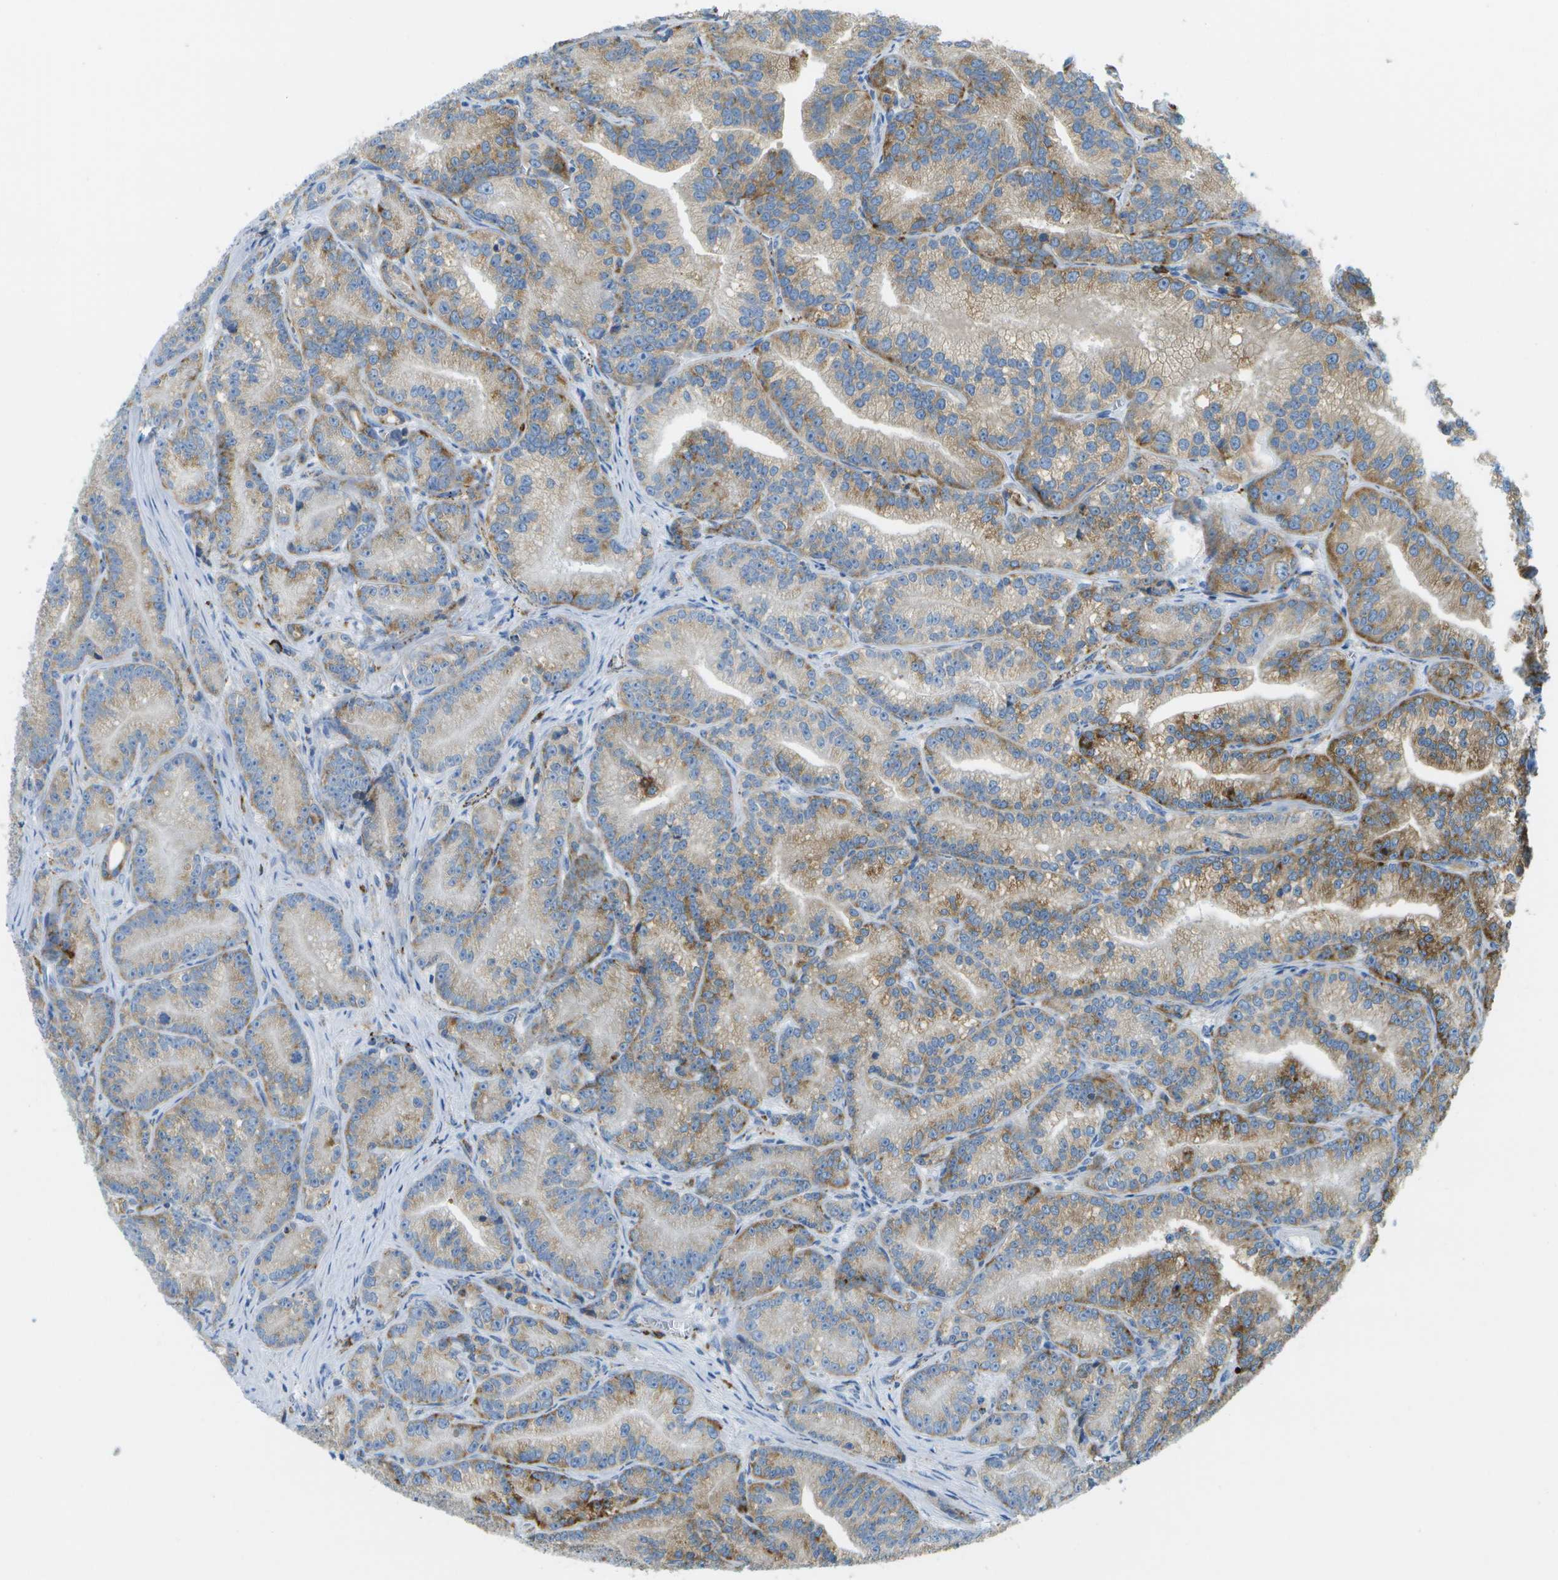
{"staining": {"intensity": "moderate", "quantity": ">75%", "location": "cytoplasmic/membranous"}, "tissue": "prostate cancer", "cell_type": "Tumor cells", "image_type": "cancer", "snomed": [{"axis": "morphology", "description": "Adenocarcinoma, Low grade"}, {"axis": "topography", "description": "Prostate"}], "caption": "Approximately >75% of tumor cells in prostate low-grade adenocarcinoma display moderate cytoplasmic/membranous protein expression as visualized by brown immunohistochemical staining.", "gene": "PRCP", "patient": {"sex": "male", "age": 89}}